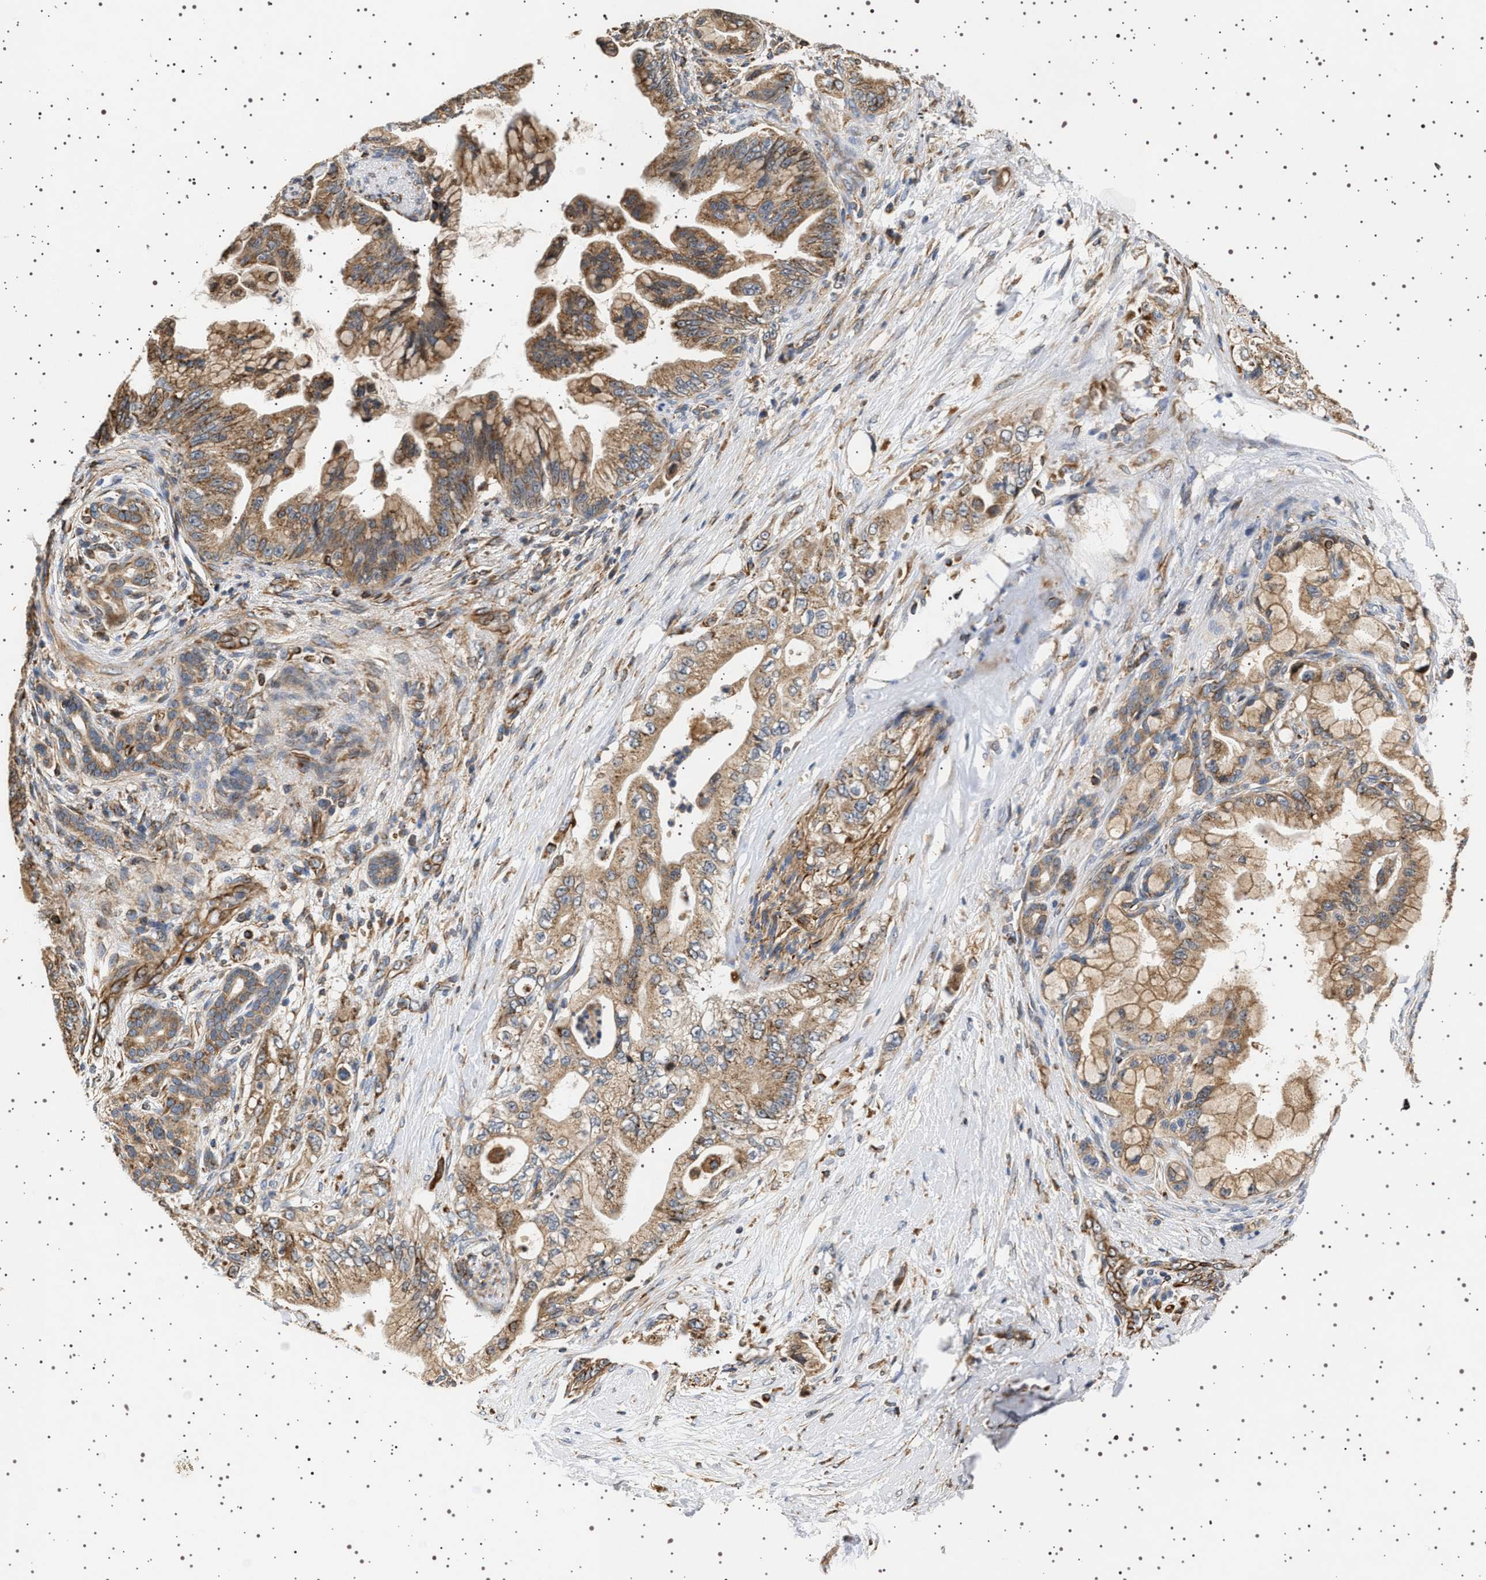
{"staining": {"intensity": "moderate", "quantity": ">75%", "location": "cytoplasmic/membranous"}, "tissue": "pancreatic cancer", "cell_type": "Tumor cells", "image_type": "cancer", "snomed": [{"axis": "morphology", "description": "Adenocarcinoma, NOS"}, {"axis": "topography", "description": "Pancreas"}], "caption": "Brown immunohistochemical staining in human pancreatic cancer exhibits moderate cytoplasmic/membranous expression in about >75% of tumor cells. (DAB IHC, brown staining for protein, blue staining for nuclei).", "gene": "TRUB2", "patient": {"sex": "male", "age": 59}}